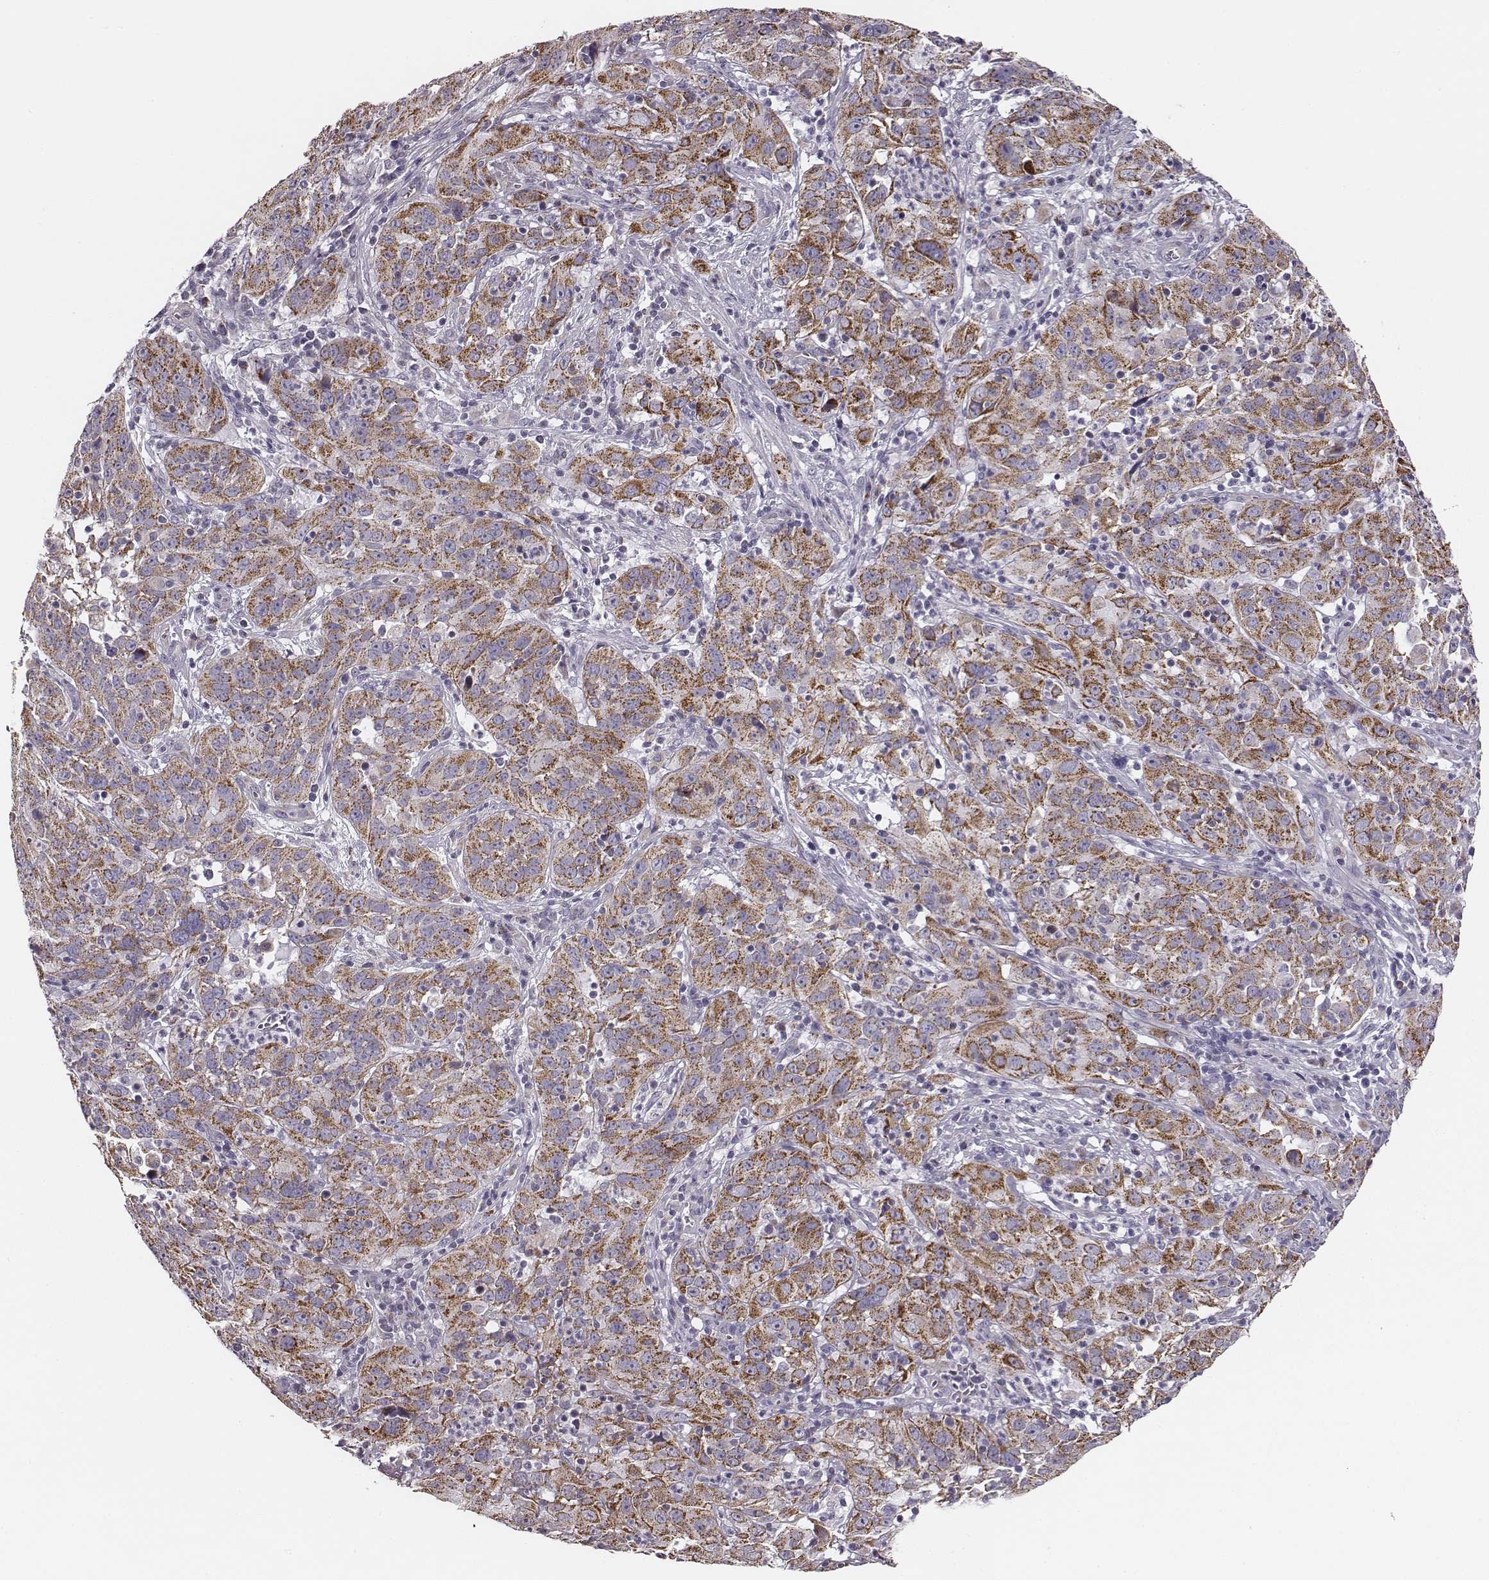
{"staining": {"intensity": "moderate", "quantity": ">75%", "location": "cytoplasmic/membranous"}, "tissue": "cervical cancer", "cell_type": "Tumor cells", "image_type": "cancer", "snomed": [{"axis": "morphology", "description": "Squamous cell carcinoma, NOS"}, {"axis": "topography", "description": "Cervix"}], "caption": "Cervical cancer stained with a protein marker displays moderate staining in tumor cells.", "gene": "UBL4B", "patient": {"sex": "female", "age": 32}}